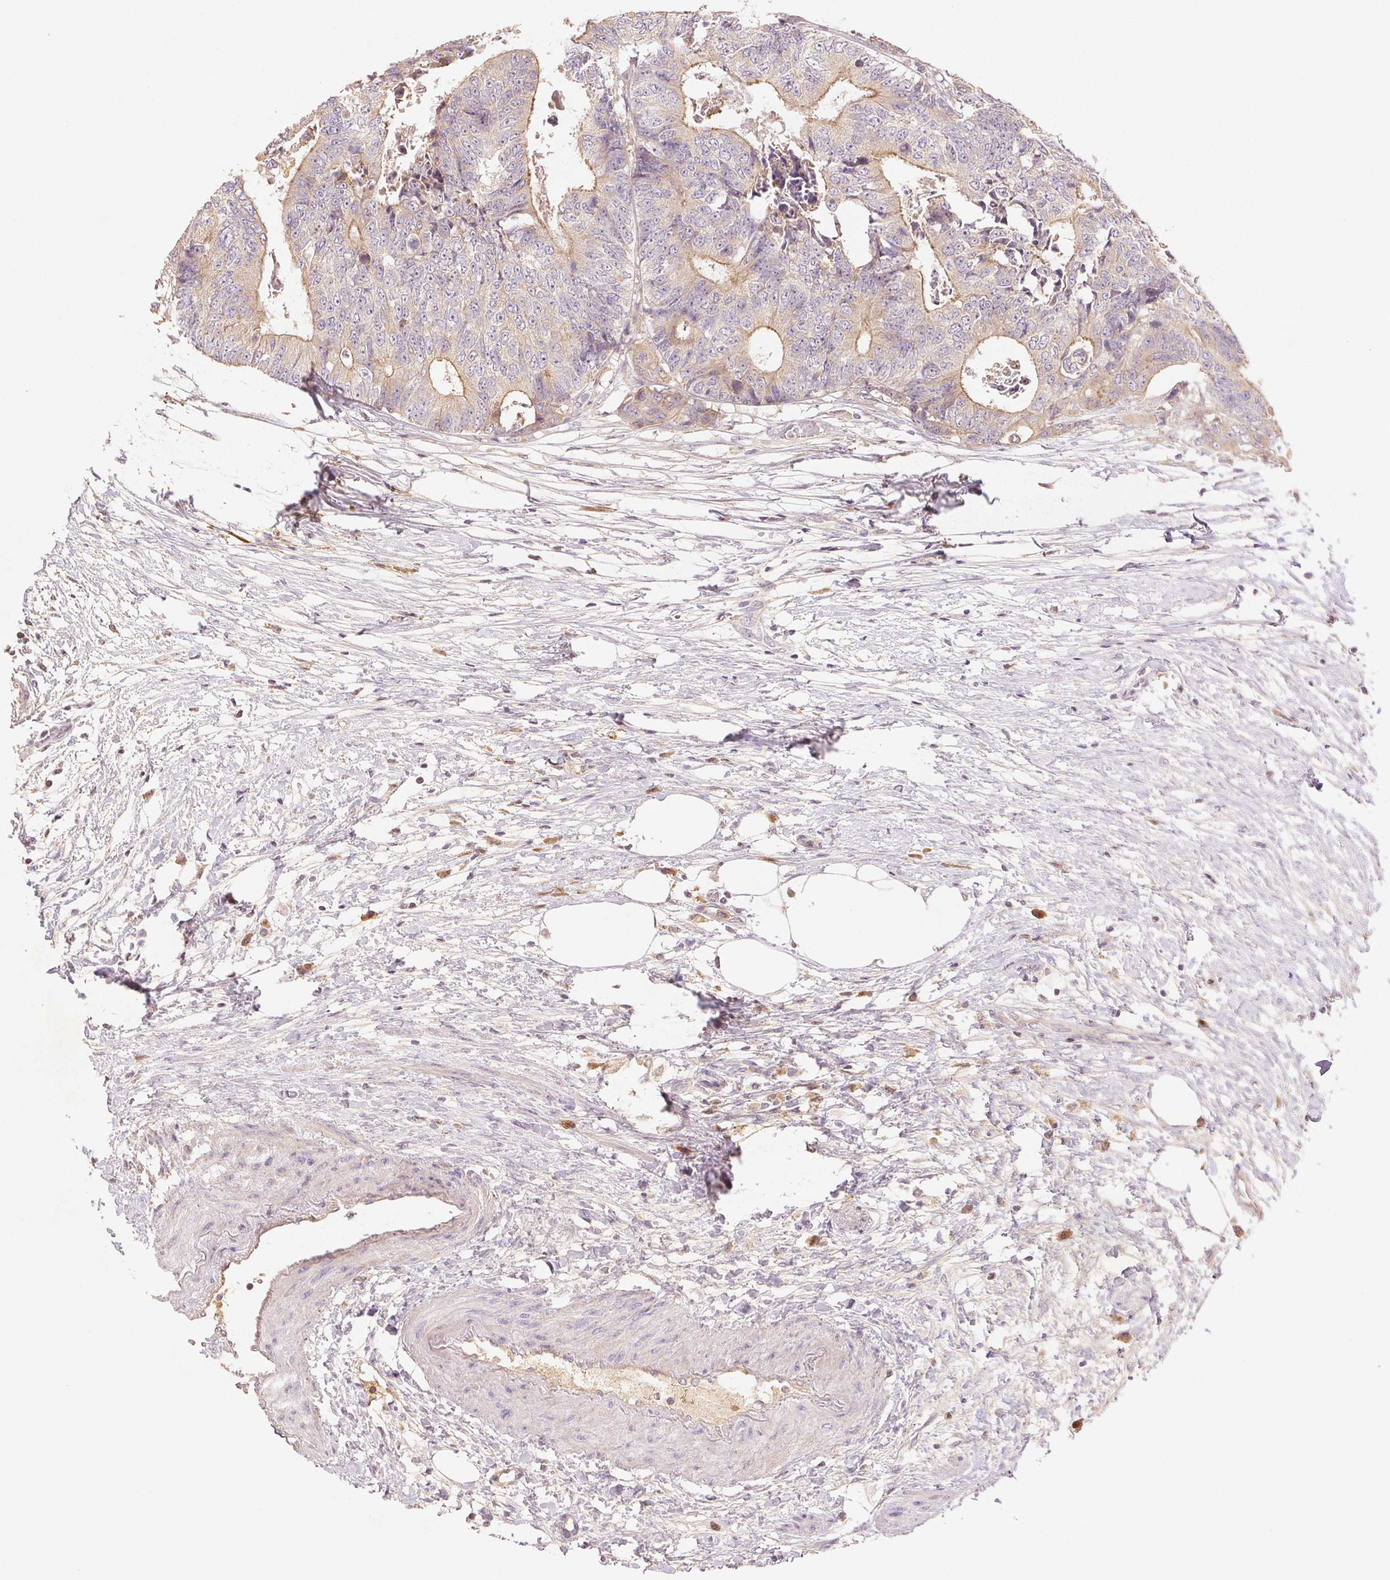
{"staining": {"intensity": "weak", "quantity": "25%-75%", "location": "cytoplasmic/membranous"}, "tissue": "colorectal cancer", "cell_type": "Tumor cells", "image_type": "cancer", "snomed": [{"axis": "morphology", "description": "Adenocarcinoma, NOS"}, {"axis": "topography", "description": "Colon"}], "caption": "Immunohistochemistry (IHC) histopathology image of neoplastic tissue: colorectal cancer stained using IHC displays low levels of weak protein expression localized specifically in the cytoplasmic/membranous of tumor cells, appearing as a cytoplasmic/membranous brown color.", "gene": "YIF1B", "patient": {"sex": "female", "age": 48}}